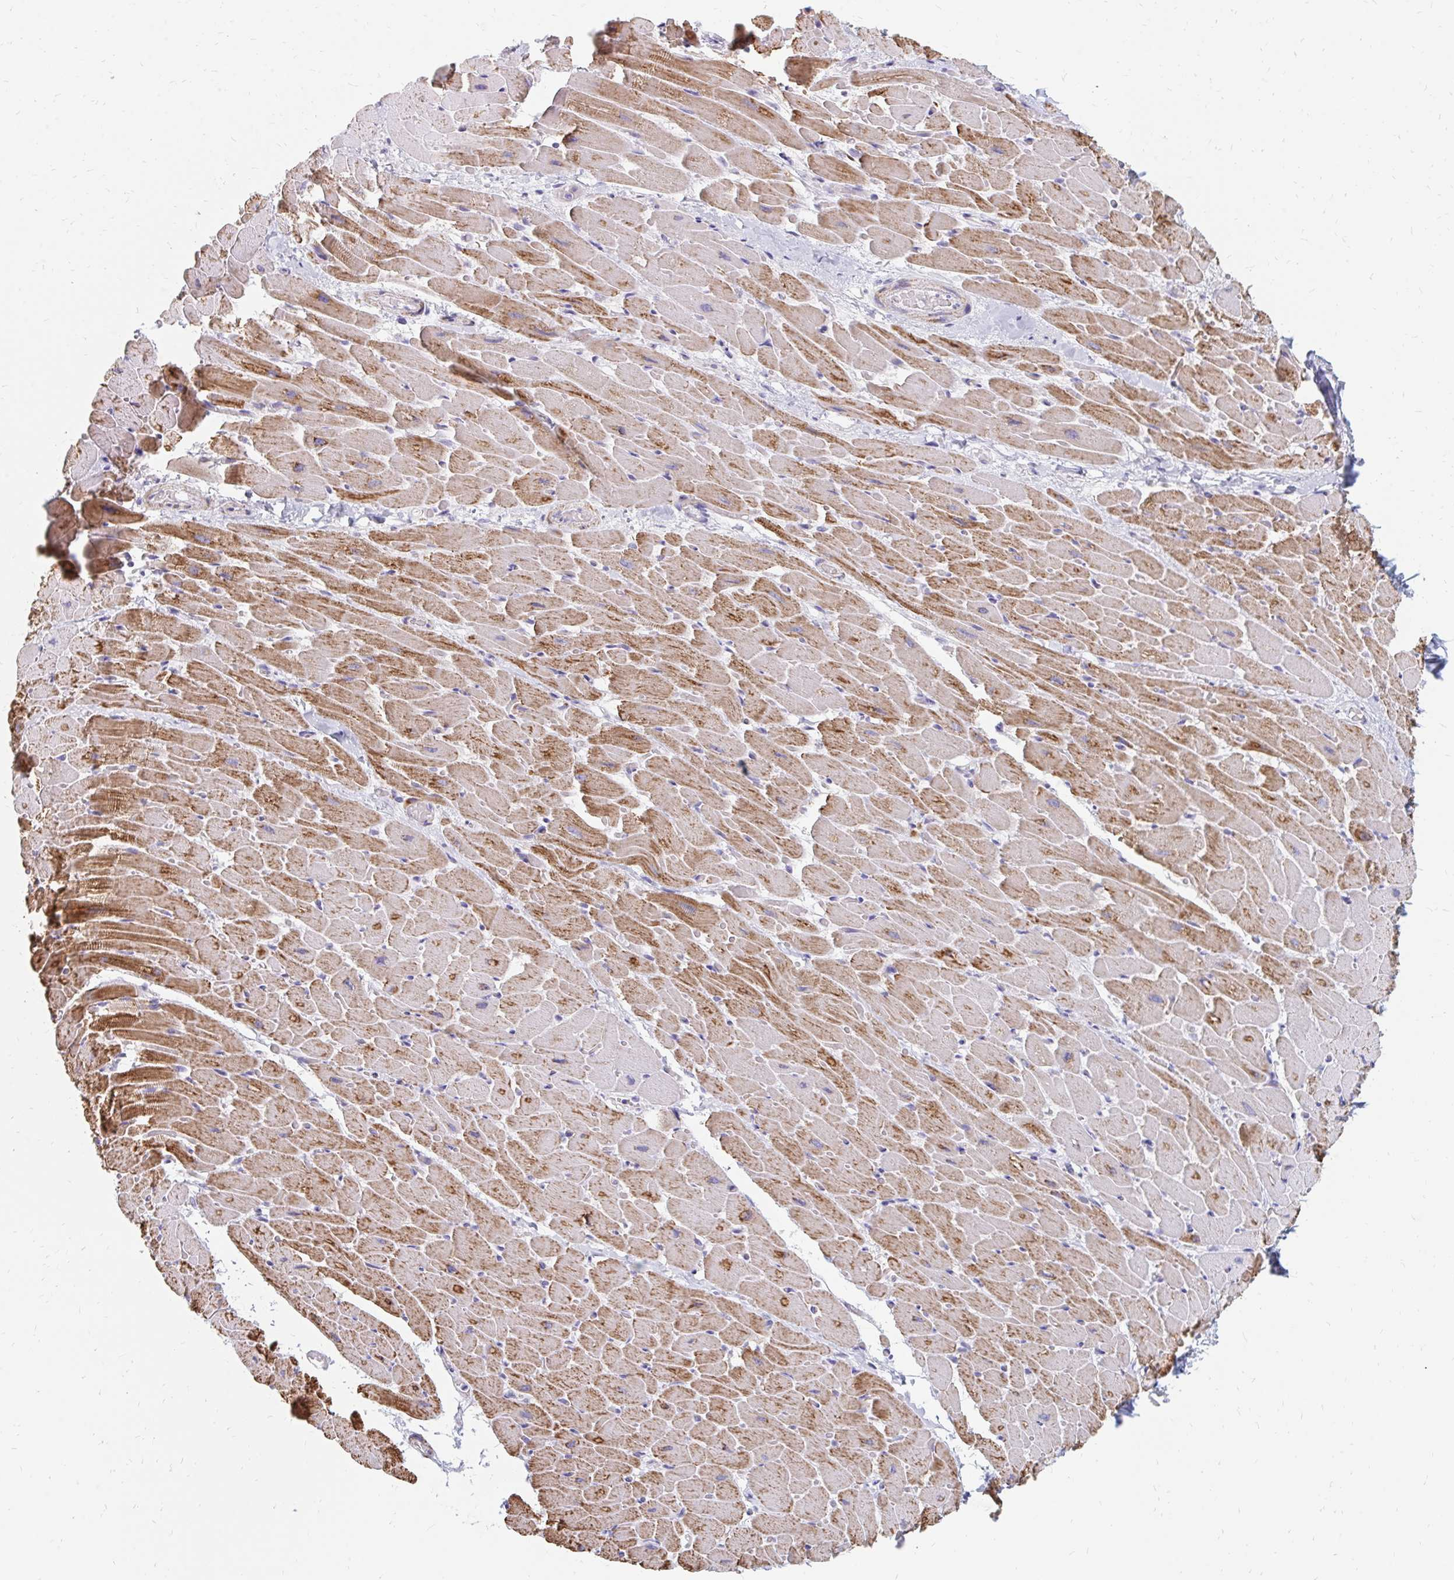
{"staining": {"intensity": "moderate", "quantity": ">75%", "location": "cytoplasmic/membranous"}, "tissue": "heart muscle", "cell_type": "Cardiomyocytes", "image_type": "normal", "snomed": [{"axis": "morphology", "description": "Normal tissue, NOS"}, {"axis": "topography", "description": "Heart"}], "caption": "IHC micrograph of unremarkable heart muscle: heart muscle stained using immunohistochemistry (IHC) shows medium levels of moderate protein expression localized specifically in the cytoplasmic/membranous of cardiomyocytes, appearing as a cytoplasmic/membranous brown color.", "gene": "OR10V1", "patient": {"sex": "male", "age": 37}}